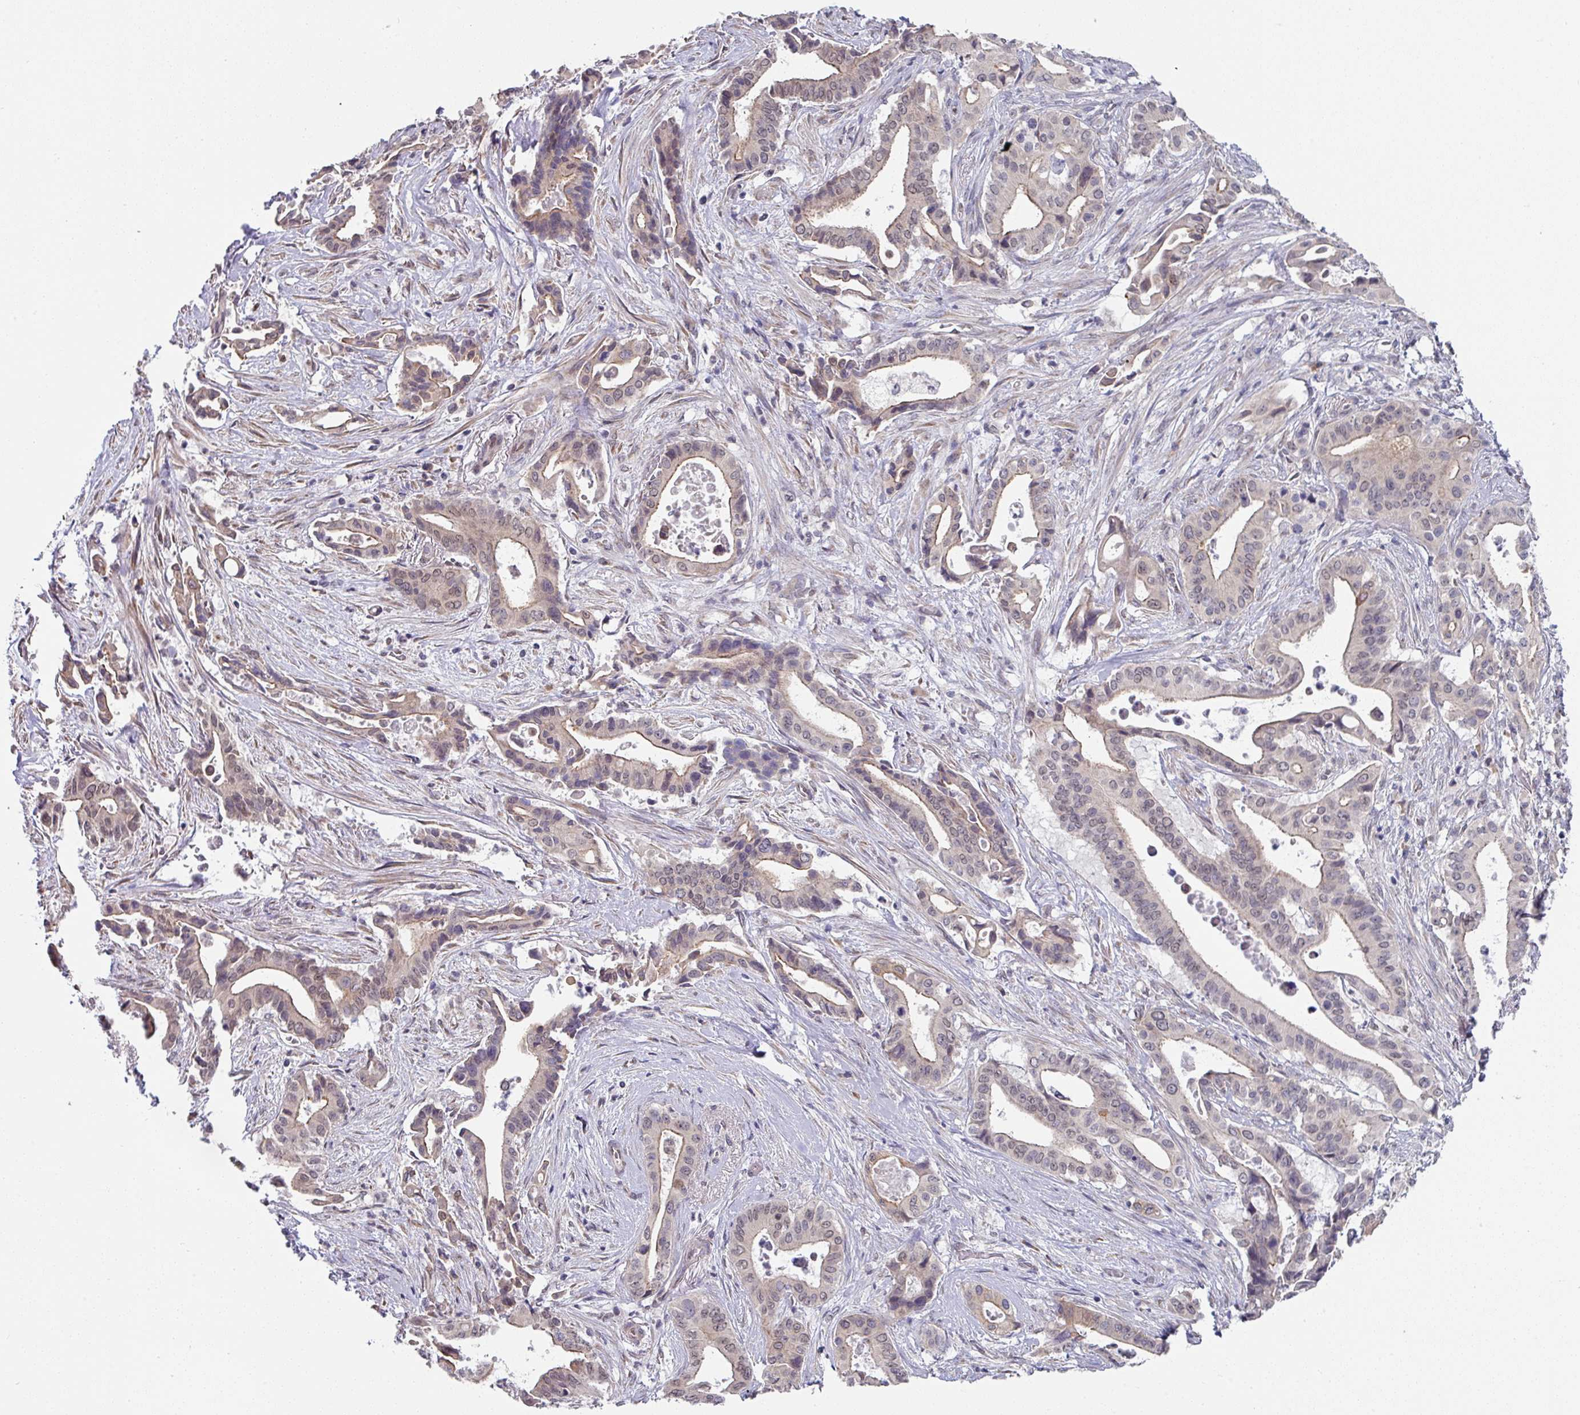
{"staining": {"intensity": "weak", "quantity": "25%-75%", "location": "cytoplasmic/membranous"}, "tissue": "pancreatic cancer", "cell_type": "Tumor cells", "image_type": "cancer", "snomed": [{"axis": "morphology", "description": "Adenocarcinoma, NOS"}, {"axis": "topography", "description": "Pancreas"}], "caption": "Pancreatic cancer tissue reveals weak cytoplasmic/membranous staining in about 25%-75% of tumor cells (Brightfield microscopy of DAB IHC at high magnification).", "gene": "TMED5", "patient": {"sex": "female", "age": 77}}